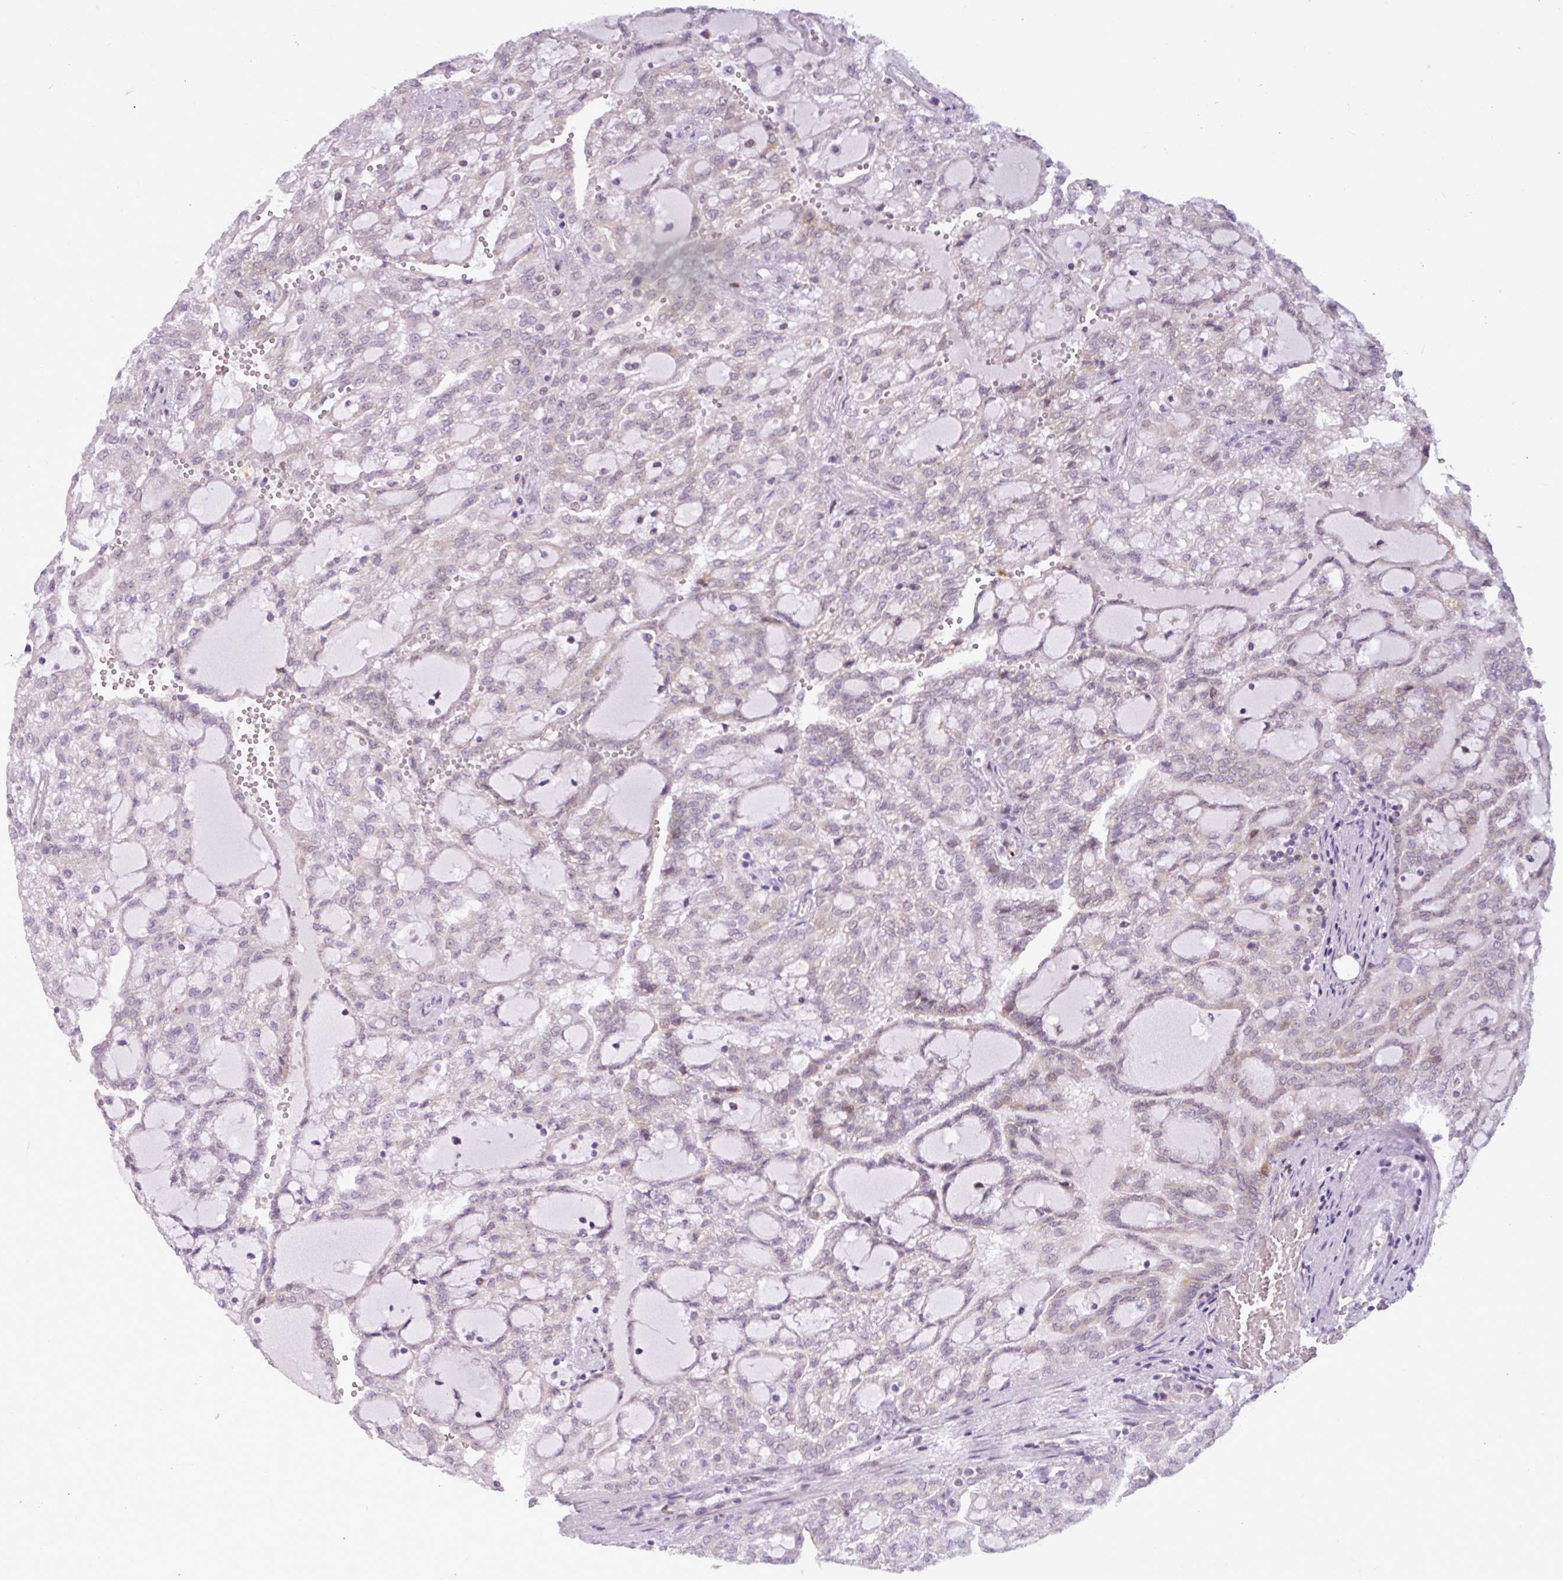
{"staining": {"intensity": "negative", "quantity": "none", "location": "none"}, "tissue": "renal cancer", "cell_type": "Tumor cells", "image_type": "cancer", "snomed": [{"axis": "morphology", "description": "Adenocarcinoma, NOS"}, {"axis": "topography", "description": "Kidney"}], "caption": "Immunohistochemical staining of renal adenocarcinoma reveals no significant staining in tumor cells.", "gene": "SLC66A2", "patient": {"sex": "male", "age": 63}}